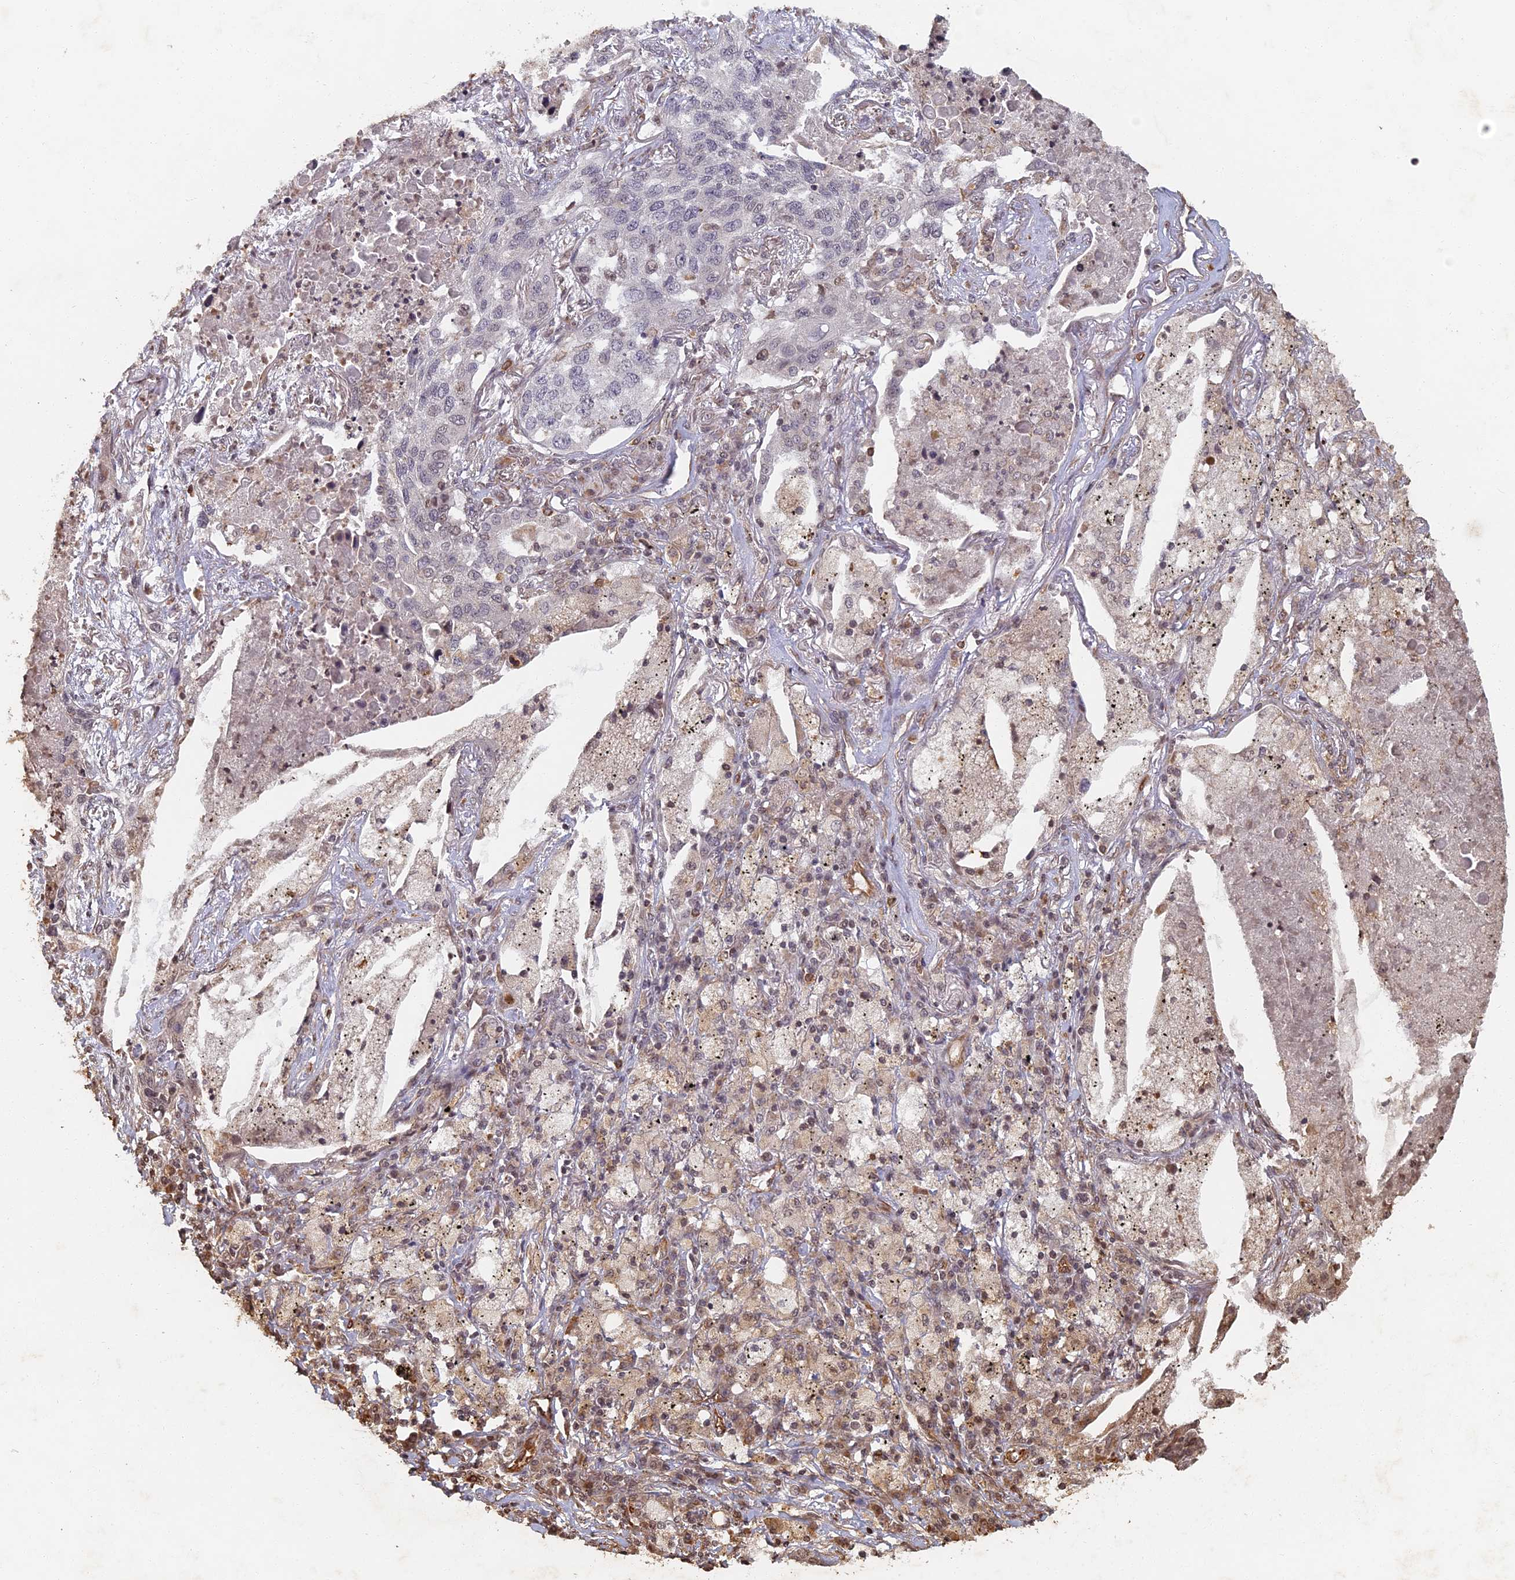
{"staining": {"intensity": "negative", "quantity": "none", "location": "none"}, "tissue": "lung cancer", "cell_type": "Tumor cells", "image_type": "cancer", "snomed": [{"axis": "morphology", "description": "Squamous cell carcinoma, NOS"}, {"axis": "topography", "description": "Lung"}], "caption": "Immunohistochemistry micrograph of neoplastic tissue: human lung cancer stained with DAB (3,3'-diaminobenzidine) demonstrates no significant protein staining in tumor cells.", "gene": "ABCB10", "patient": {"sex": "female", "age": 63}}